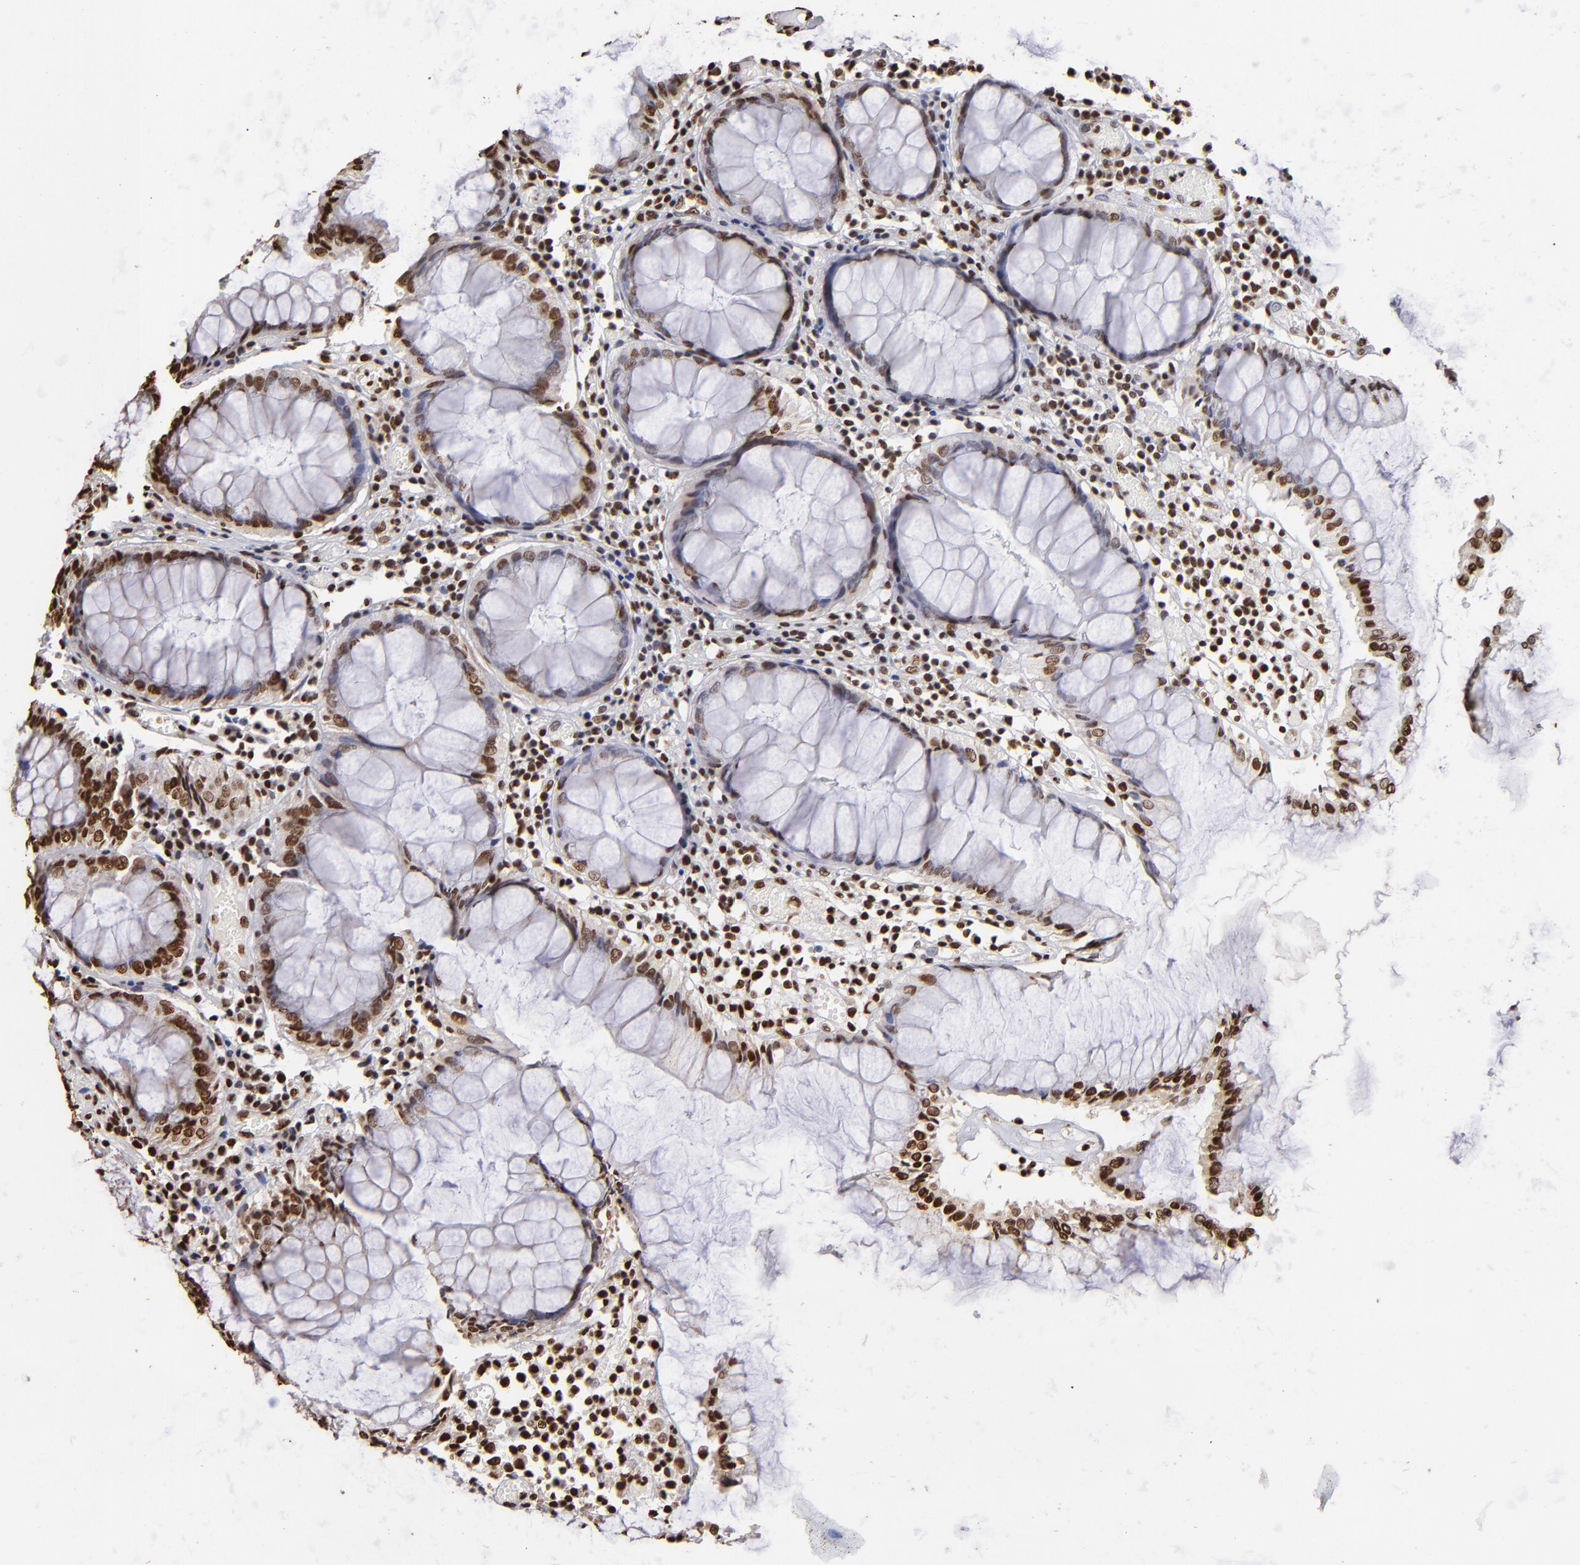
{"staining": {"intensity": "strong", "quantity": ">75%", "location": "nuclear"}, "tissue": "colorectal cancer", "cell_type": "Tumor cells", "image_type": "cancer", "snomed": [{"axis": "morphology", "description": "Adenocarcinoma, NOS"}, {"axis": "topography", "description": "Rectum"}], "caption": "Protein expression by IHC displays strong nuclear expression in approximately >75% of tumor cells in colorectal cancer (adenocarcinoma).", "gene": "ILF3", "patient": {"sex": "female", "age": 98}}